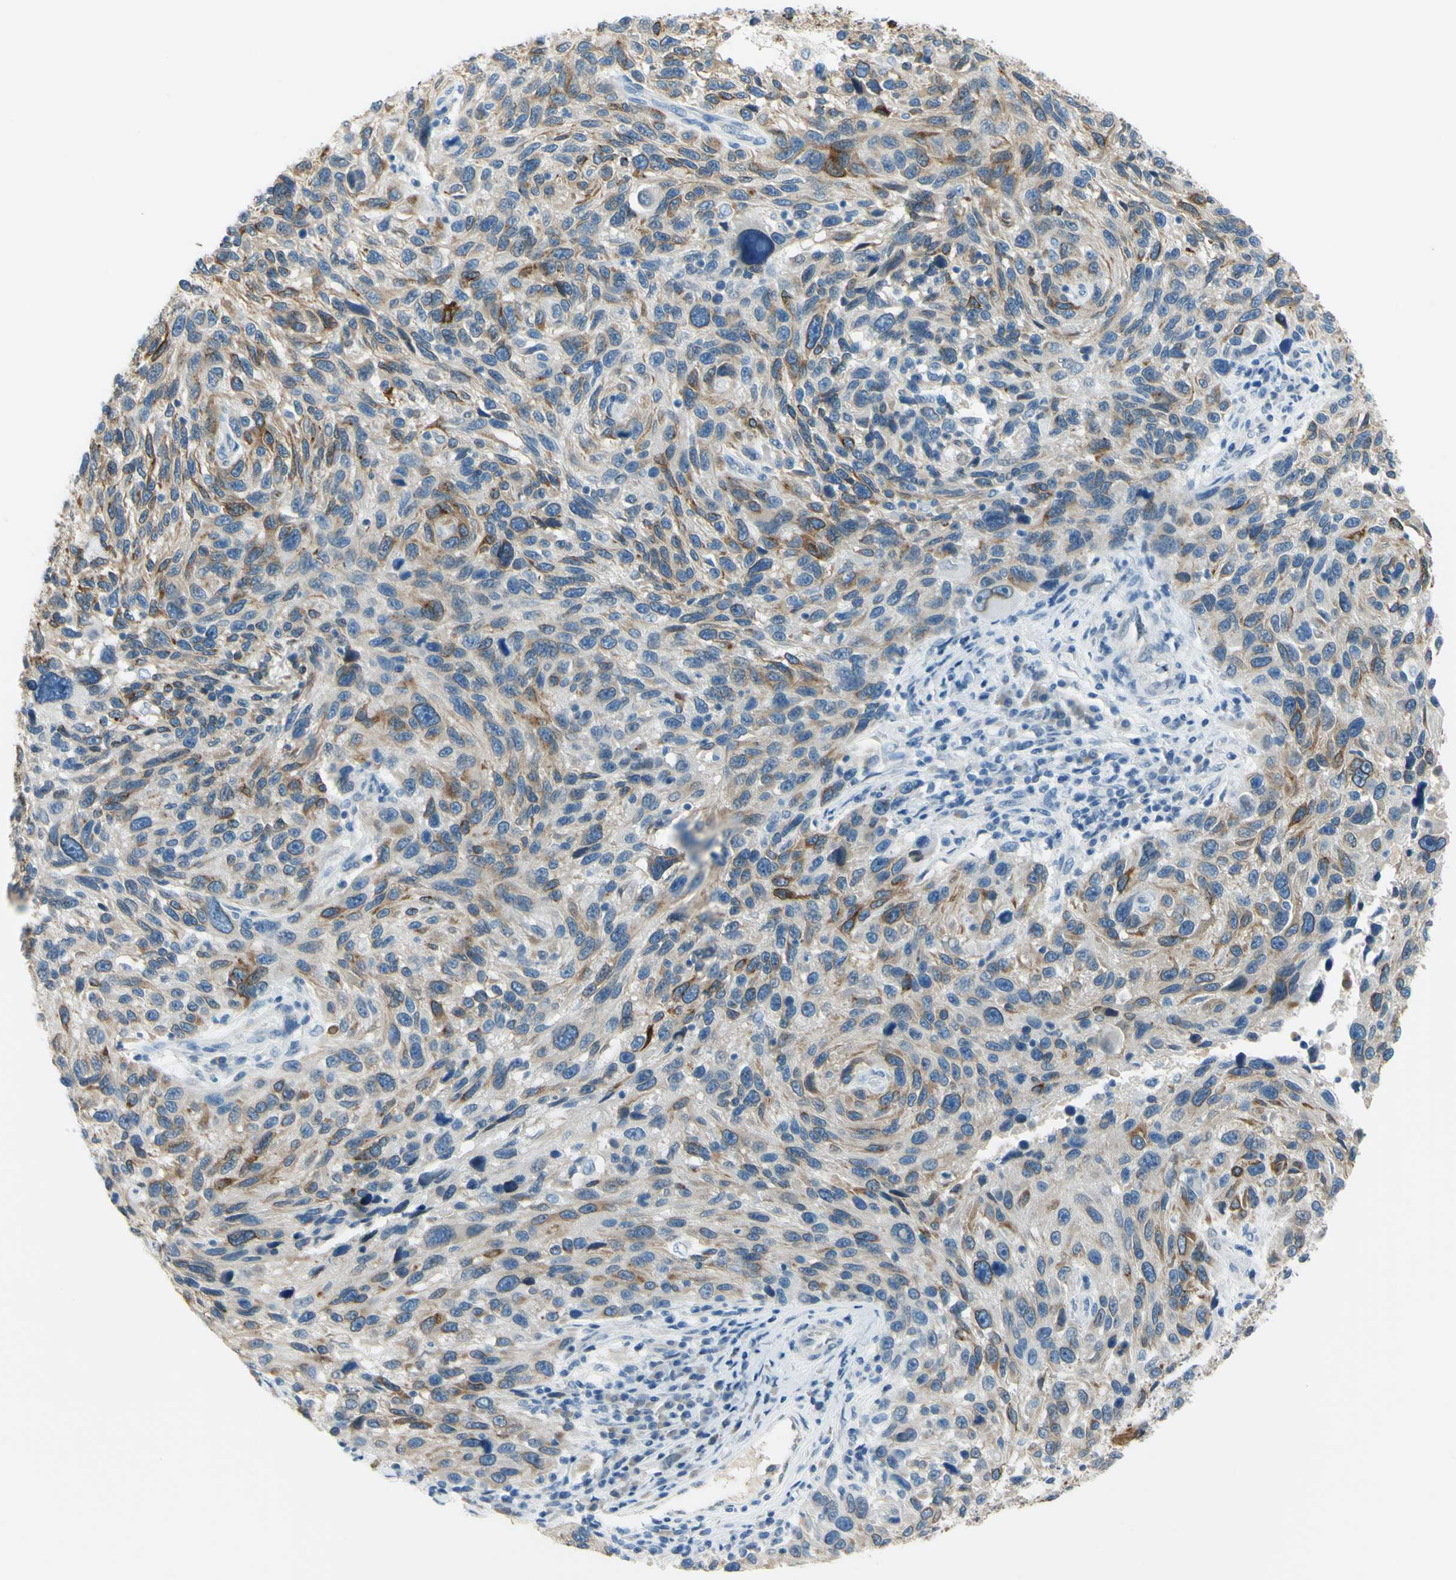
{"staining": {"intensity": "moderate", "quantity": "25%-75%", "location": "cytoplasmic/membranous"}, "tissue": "melanoma", "cell_type": "Tumor cells", "image_type": "cancer", "snomed": [{"axis": "morphology", "description": "Malignant melanoma, NOS"}, {"axis": "topography", "description": "Skin"}], "caption": "A brown stain highlights moderate cytoplasmic/membranous staining of a protein in malignant melanoma tumor cells. (brown staining indicates protein expression, while blue staining denotes nuclei).", "gene": "DCT", "patient": {"sex": "male", "age": 53}}